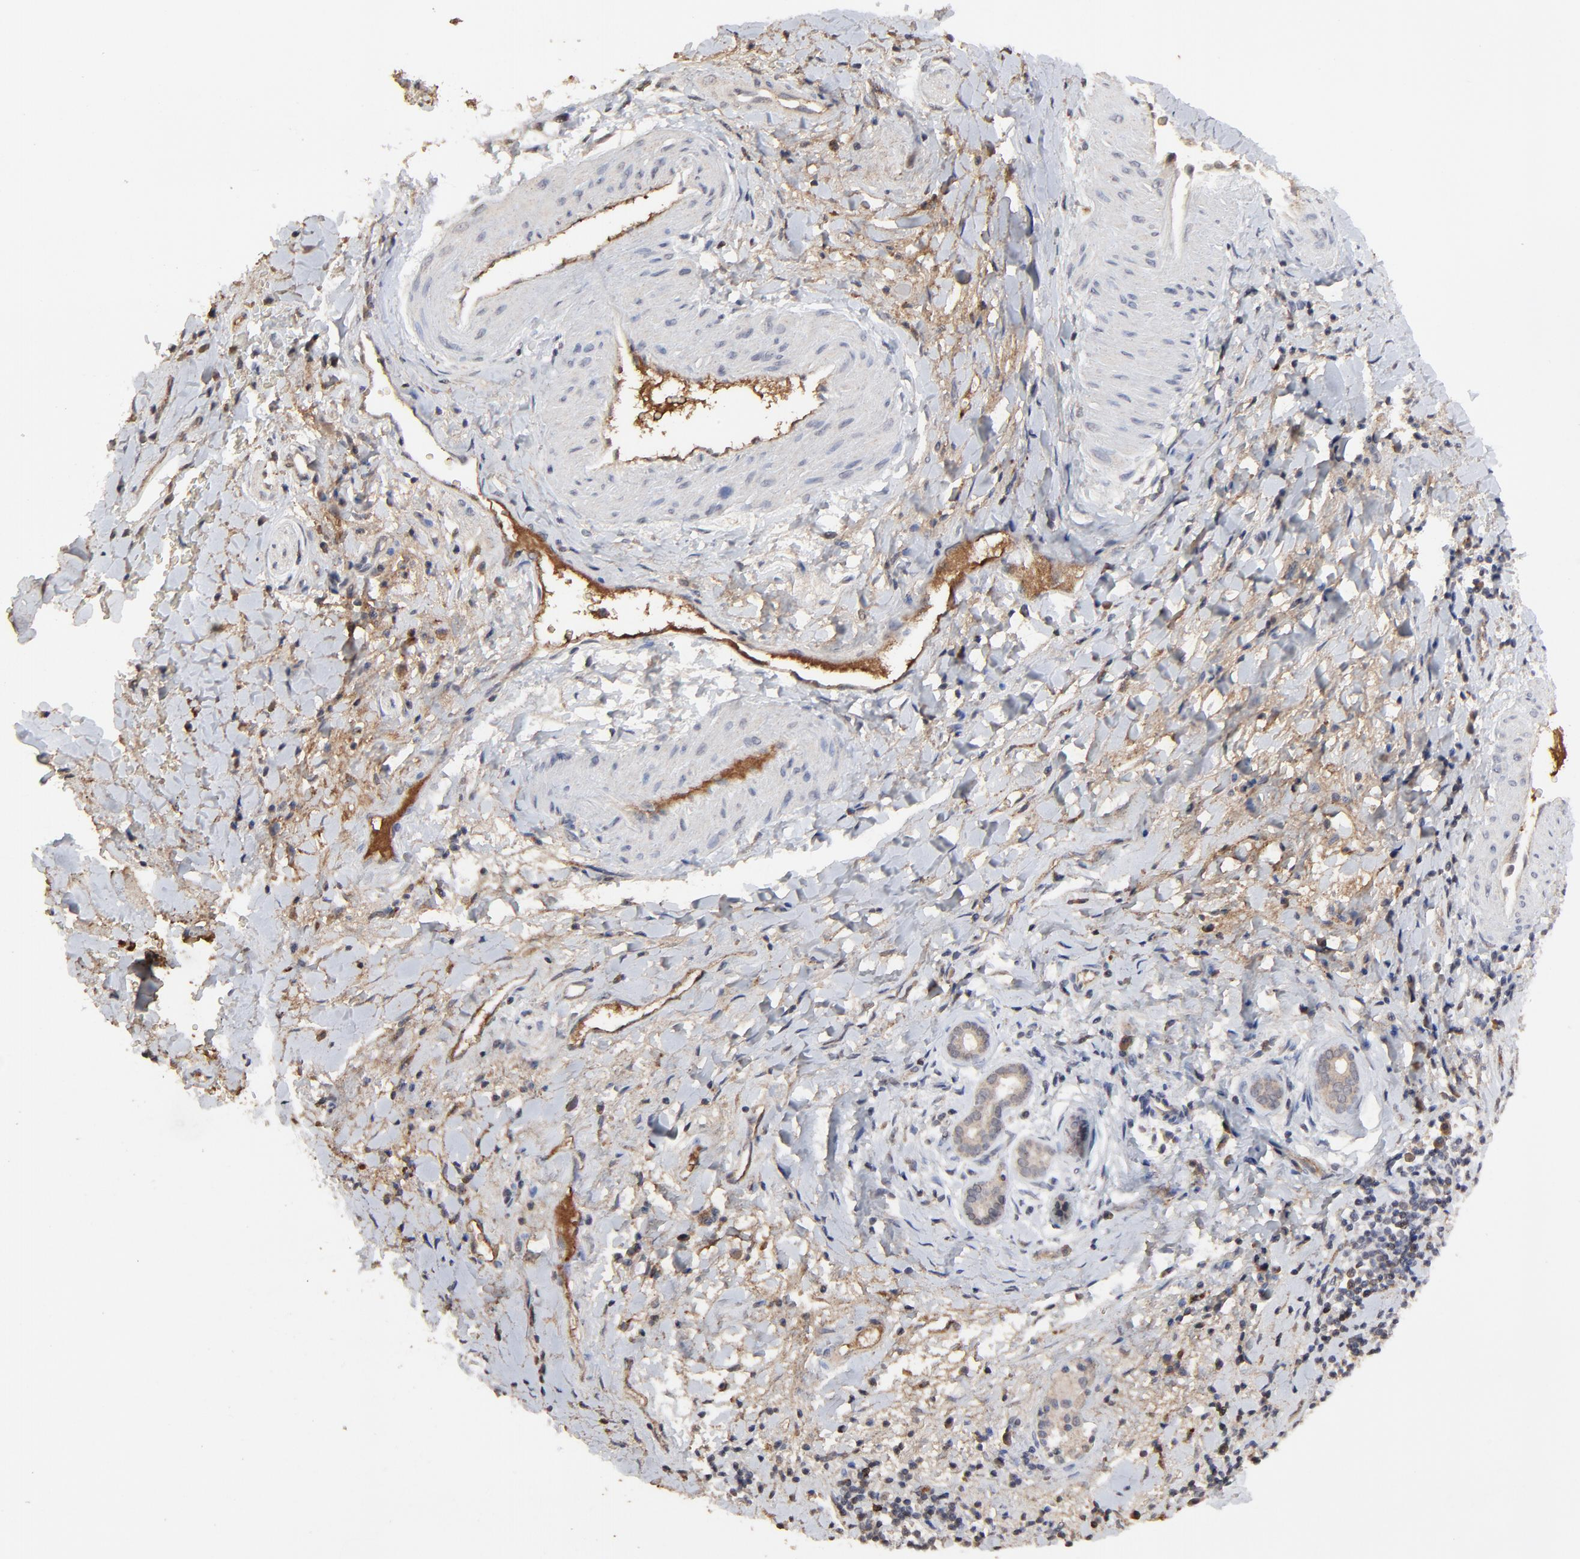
{"staining": {"intensity": "weak", "quantity": ">75%", "location": "cytoplasmic/membranous"}, "tissue": "liver cancer", "cell_type": "Tumor cells", "image_type": "cancer", "snomed": [{"axis": "morphology", "description": "Cholangiocarcinoma"}, {"axis": "topography", "description": "Liver"}], "caption": "An immunohistochemistry (IHC) image of tumor tissue is shown. Protein staining in brown shows weak cytoplasmic/membranous positivity in liver cancer (cholangiocarcinoma) within tumor cells.", "gene": "VPREB3", "patient": {"sex": "male", "age": 57}}